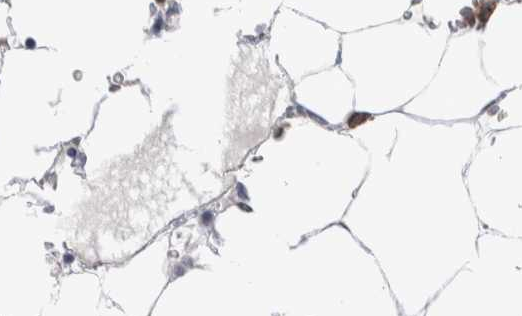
{"staining": {"intensity": "moderate", "quantity": "25%-75%", "location": "cytoplasmic/membranous,nuclear"}, "tissue": "bone marrow", "cell_type": "Hematopoietic cells", "image_type": "normal", "snomed": [{"axis": "morphology", "description": "Normal tissue, NOS"}, {"axis": "topography", "description": "Bone marrow"}], "caption": "Bone marrow stained with DAB (3,3'-diaminobenzidine) immunohistochemistry (IHC) reveals medium levels of moderate cytoplasmic/membranous,nuclear staining in approximately 25%-75% of hematopoietic cells. (DAB IHC with brightfield microscopy, high magnification).", "gene": "LURAP1L", "patient": {"sex": "male", "age": 70}}